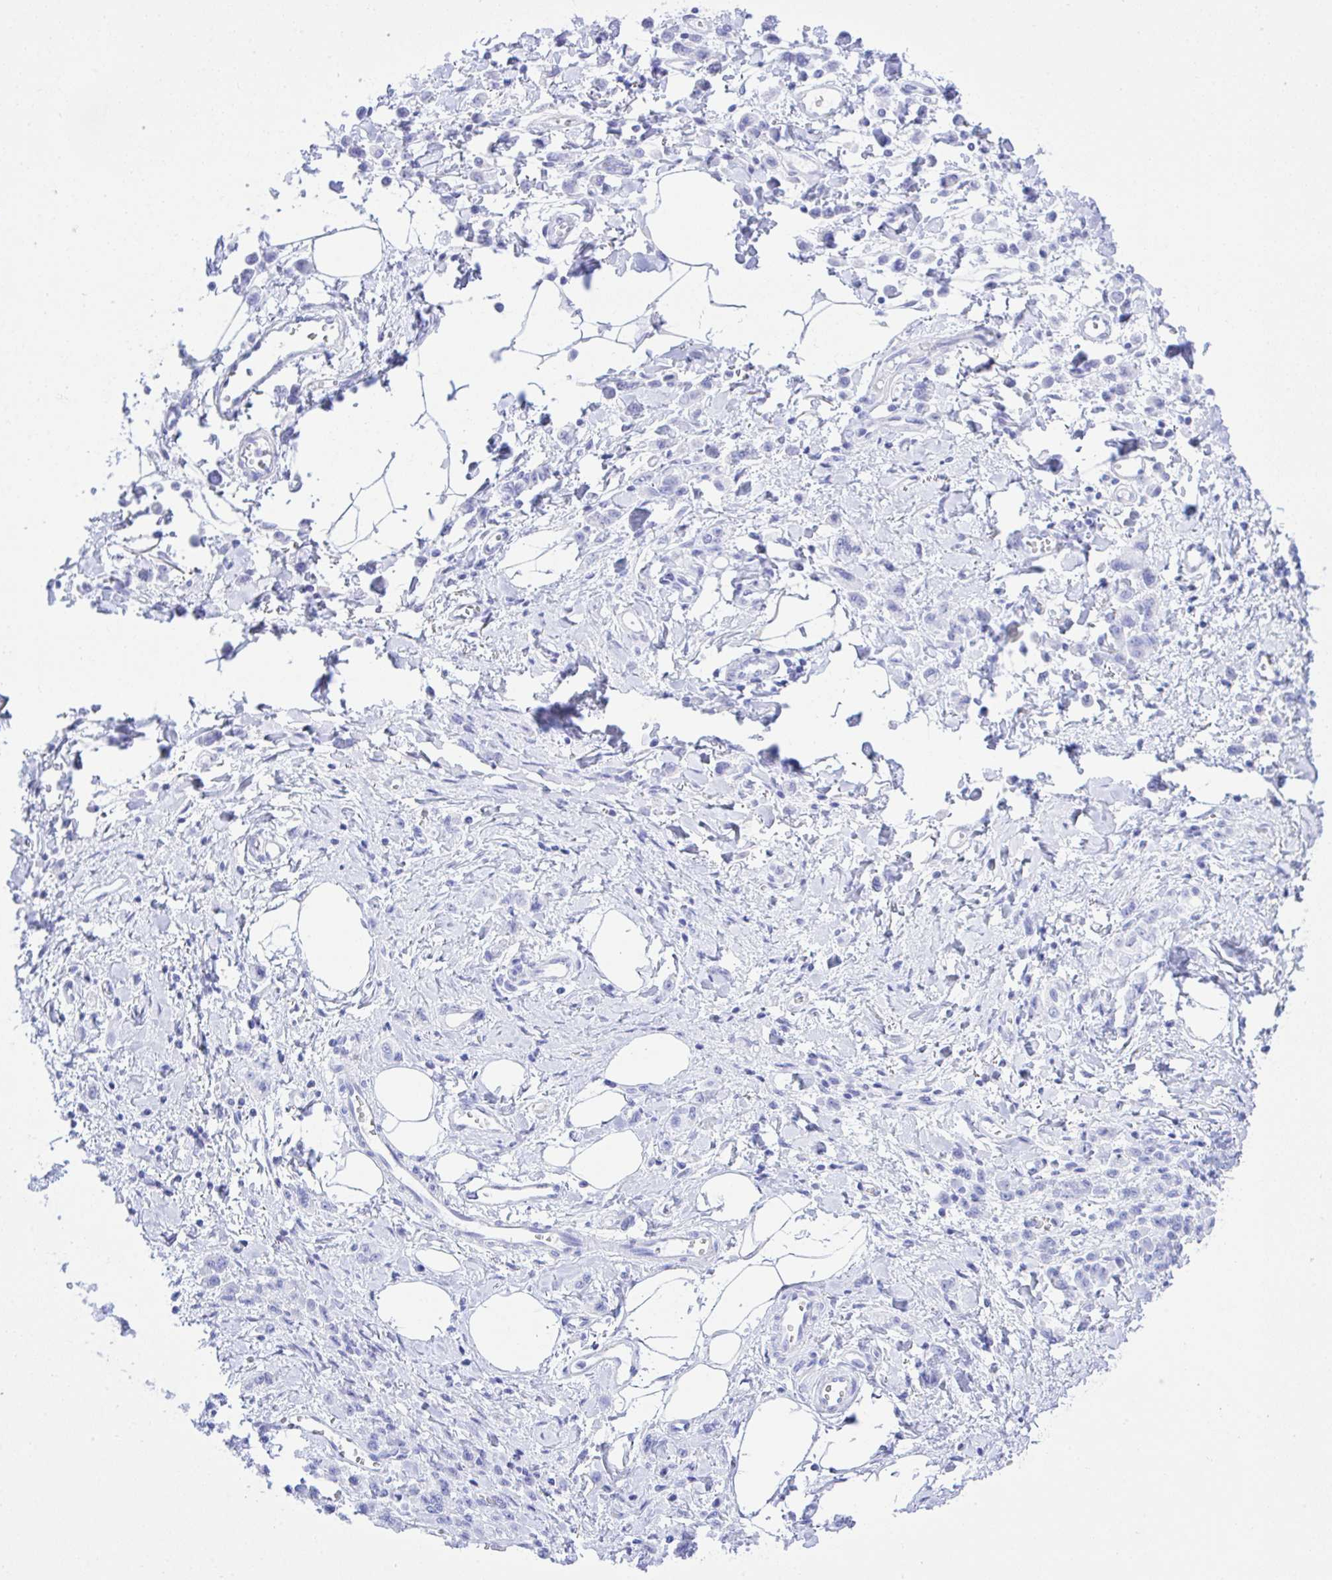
{"staining": {"intensity": "negative", "quantity": "none", "location": "none"}, "tissue": "stomach cancer", "cell_type": "Tumor cells", "image_type": "cancer", "snomed": [{"axis": "morphology", "description": "Adenocarcinoma, NOS"}, {"axis": "topography", "description": "Stomach"}], "caption": "IHC of human stomach adenocarcinoma exhibits no staining in tumor cells.", "gene": "SELENOV", "patient": {"sex": "male", "age": 77}}